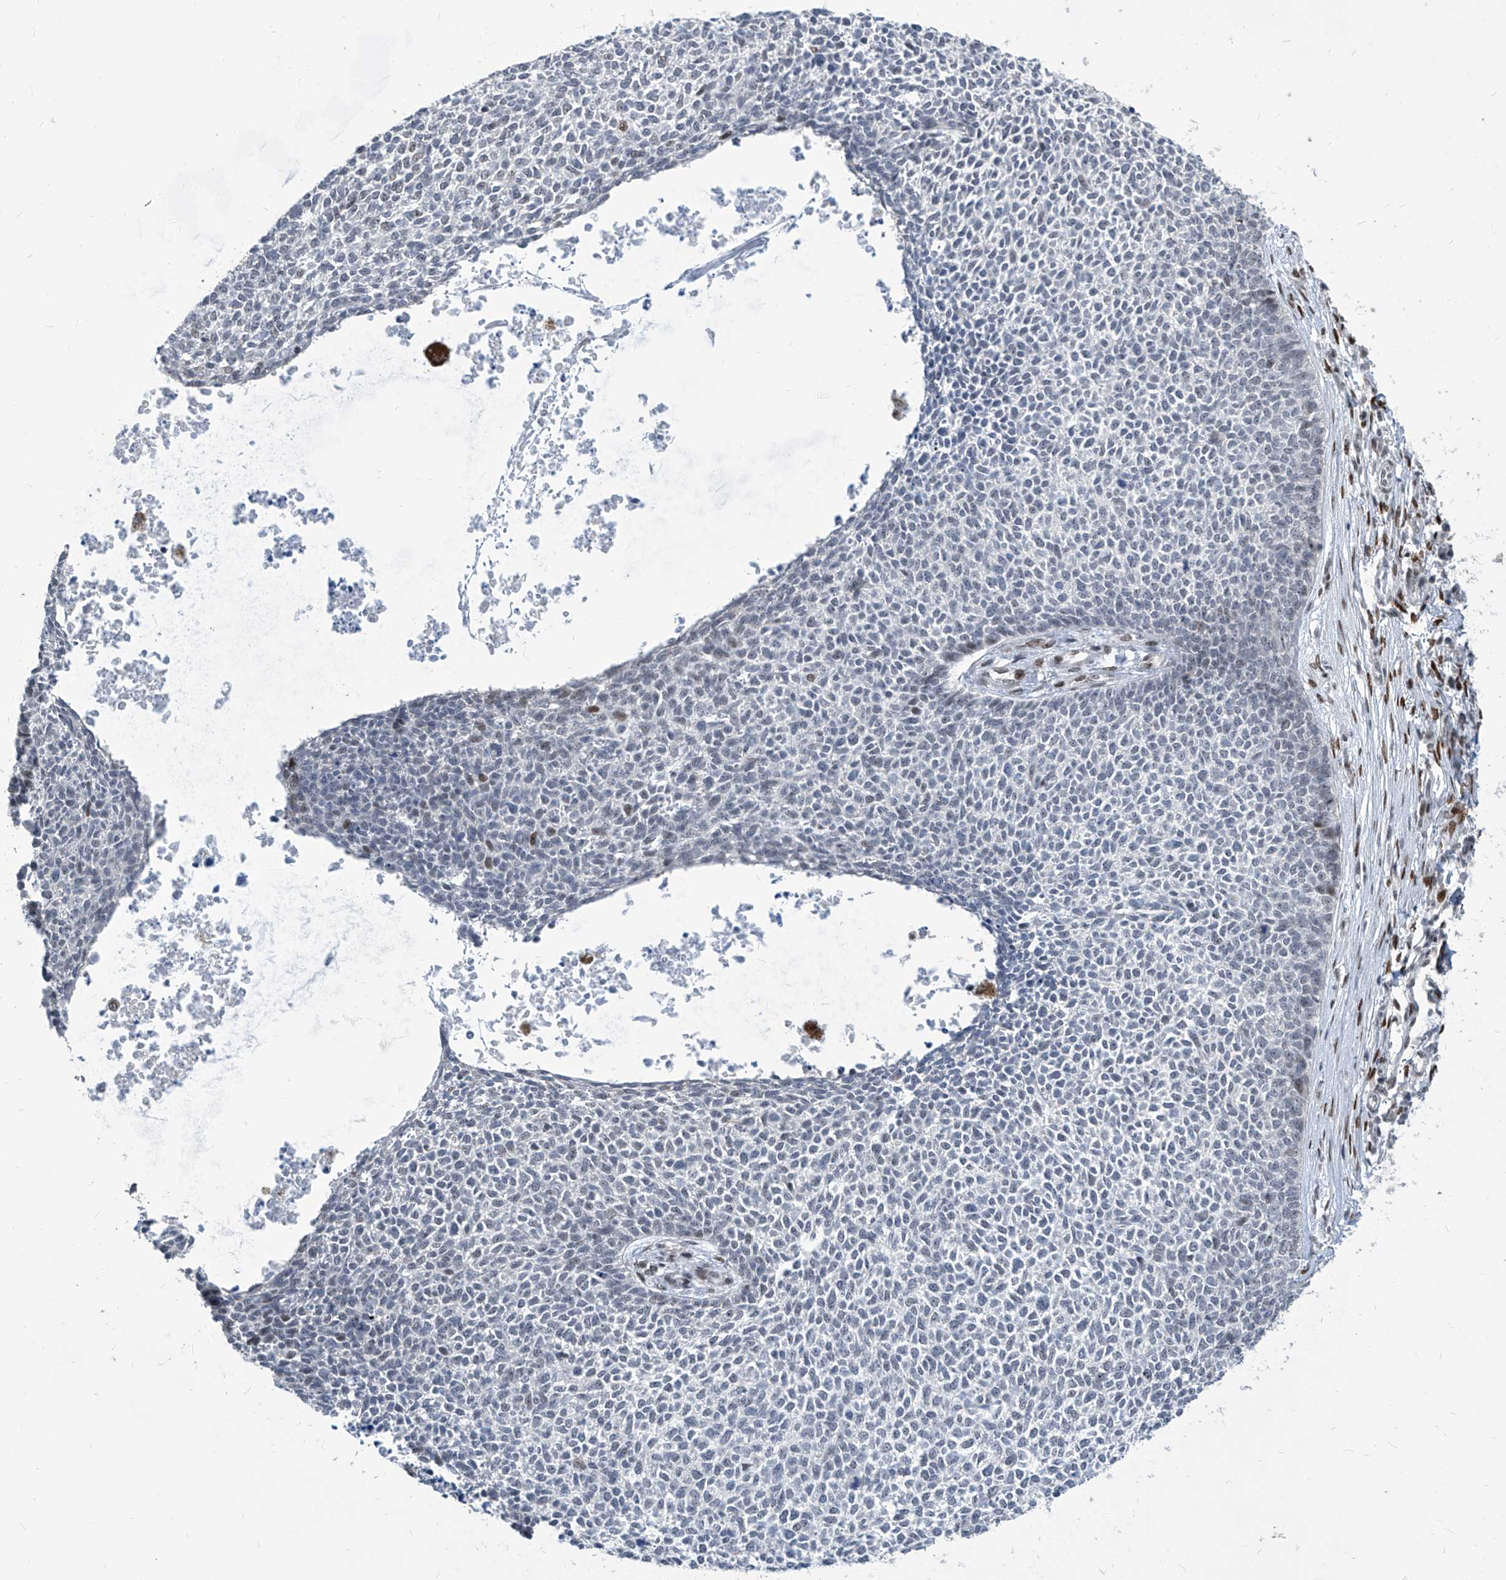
{"staining": {"intensity": "negative", "quantity": "none", "location": "none"}, "tissue": "skin cancer", "cell_type": "Tumor cells", "image_type": "cancer", "snomed": [{"axis": "morphology", "description": "Basal cell carcinoma"}, {"axis": "topography", "description": "Skin"}], "caption": "Tumor cells show no significant protein expression in skin cancer (basal cell carcinoma).", "gene": "IRF2", "patient": {"sex": "female", "age": 84}}